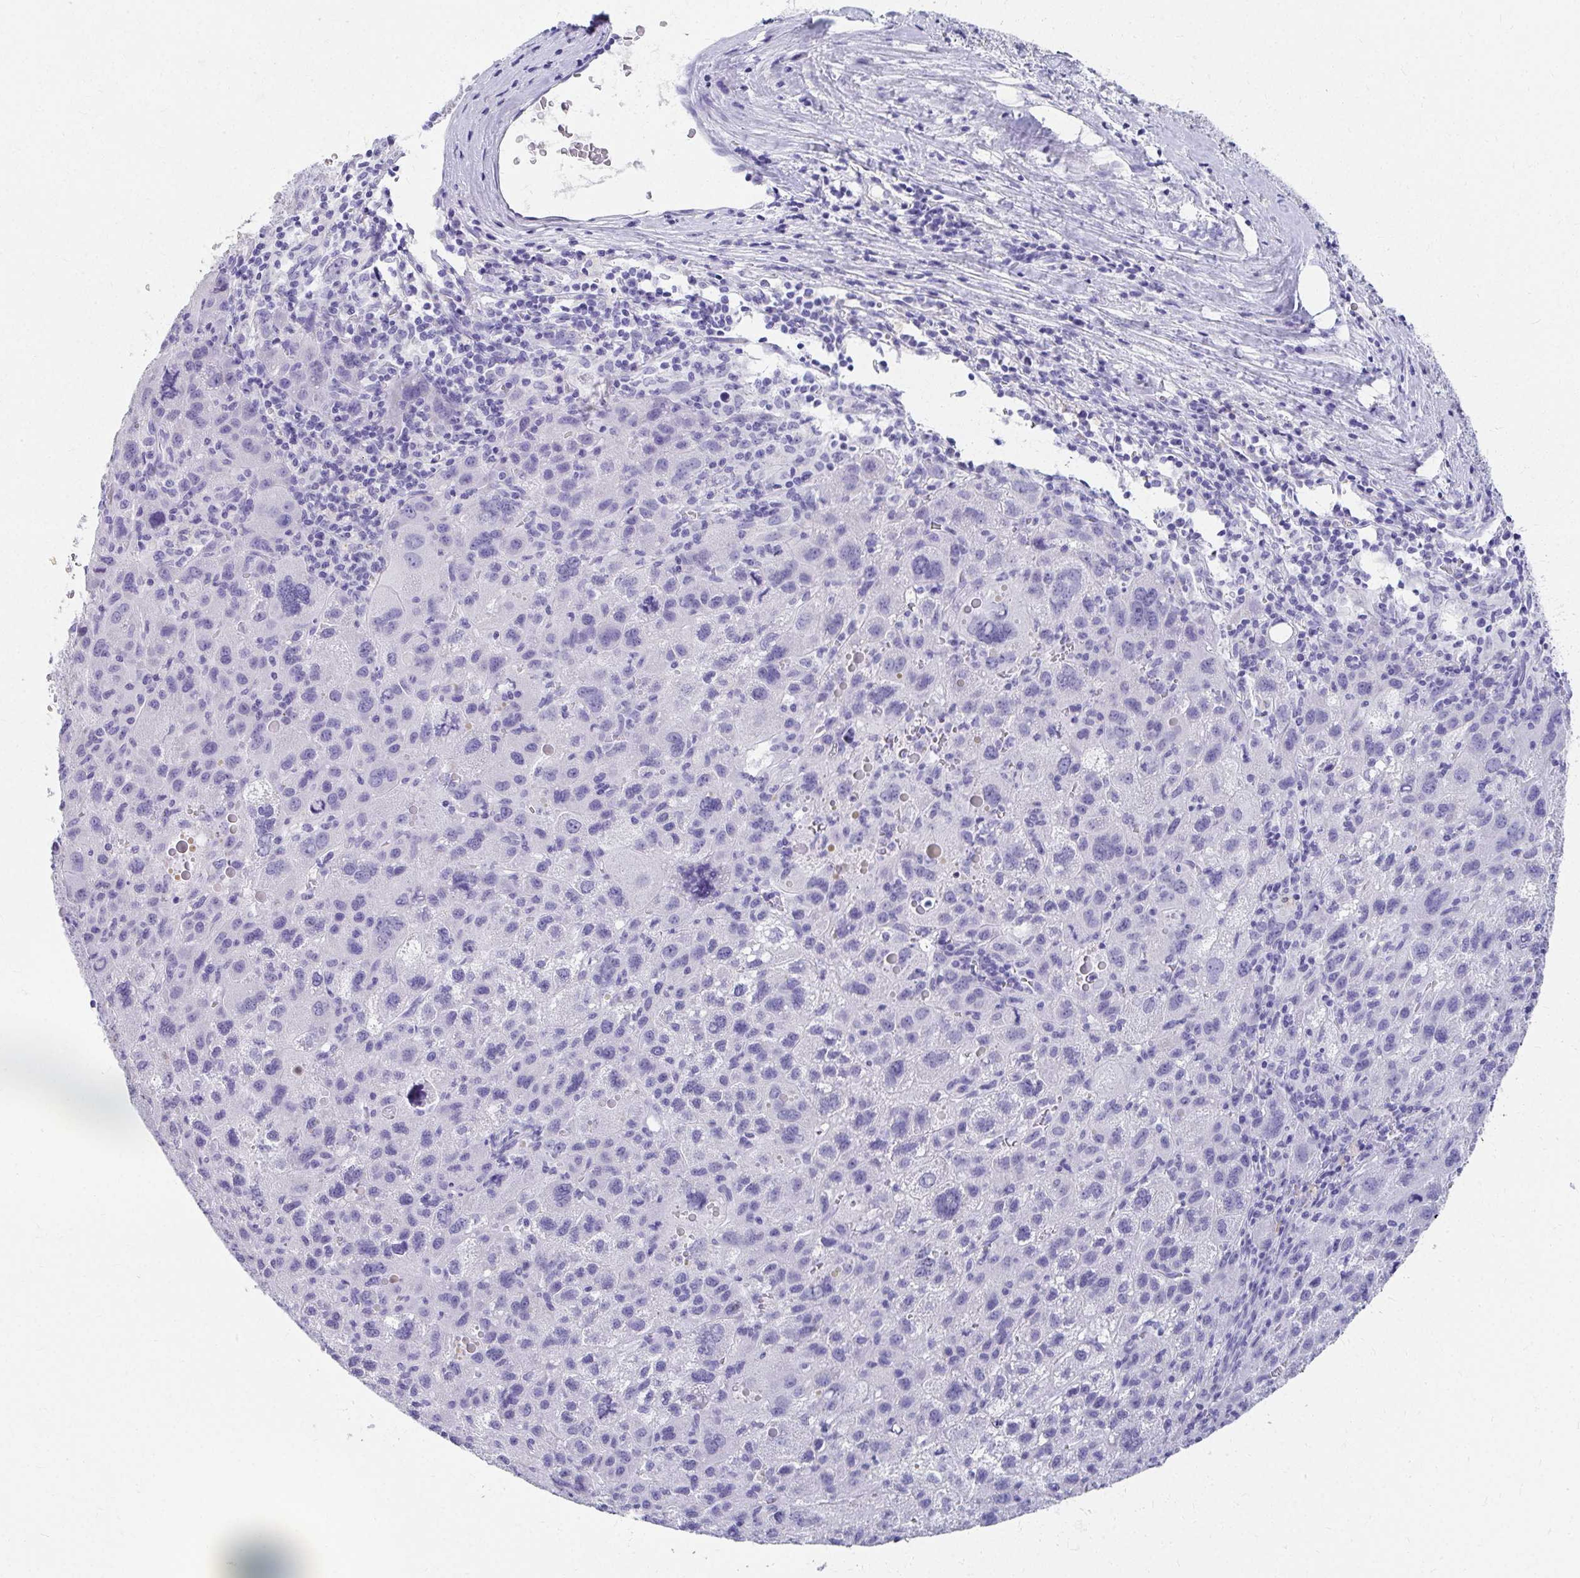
{"staining": {"intensity": "negative", "quantity": "none", "location": "none"}, "tissue": "liver cancer", "cell_type": "Tumor cells", "image_type": "cancer", "snomed": [{"axis": "morphology", "description": "Carcinoma, Hepatocellular, NOS"}, {"axis": "topography", "description": "Liver"}], "caption": "Immunohistochemistry of liver cancer demonstrates no positivity in tumor cells.", "gene": "DPEP3", "patient": {"sex": "female", "age": 77}}